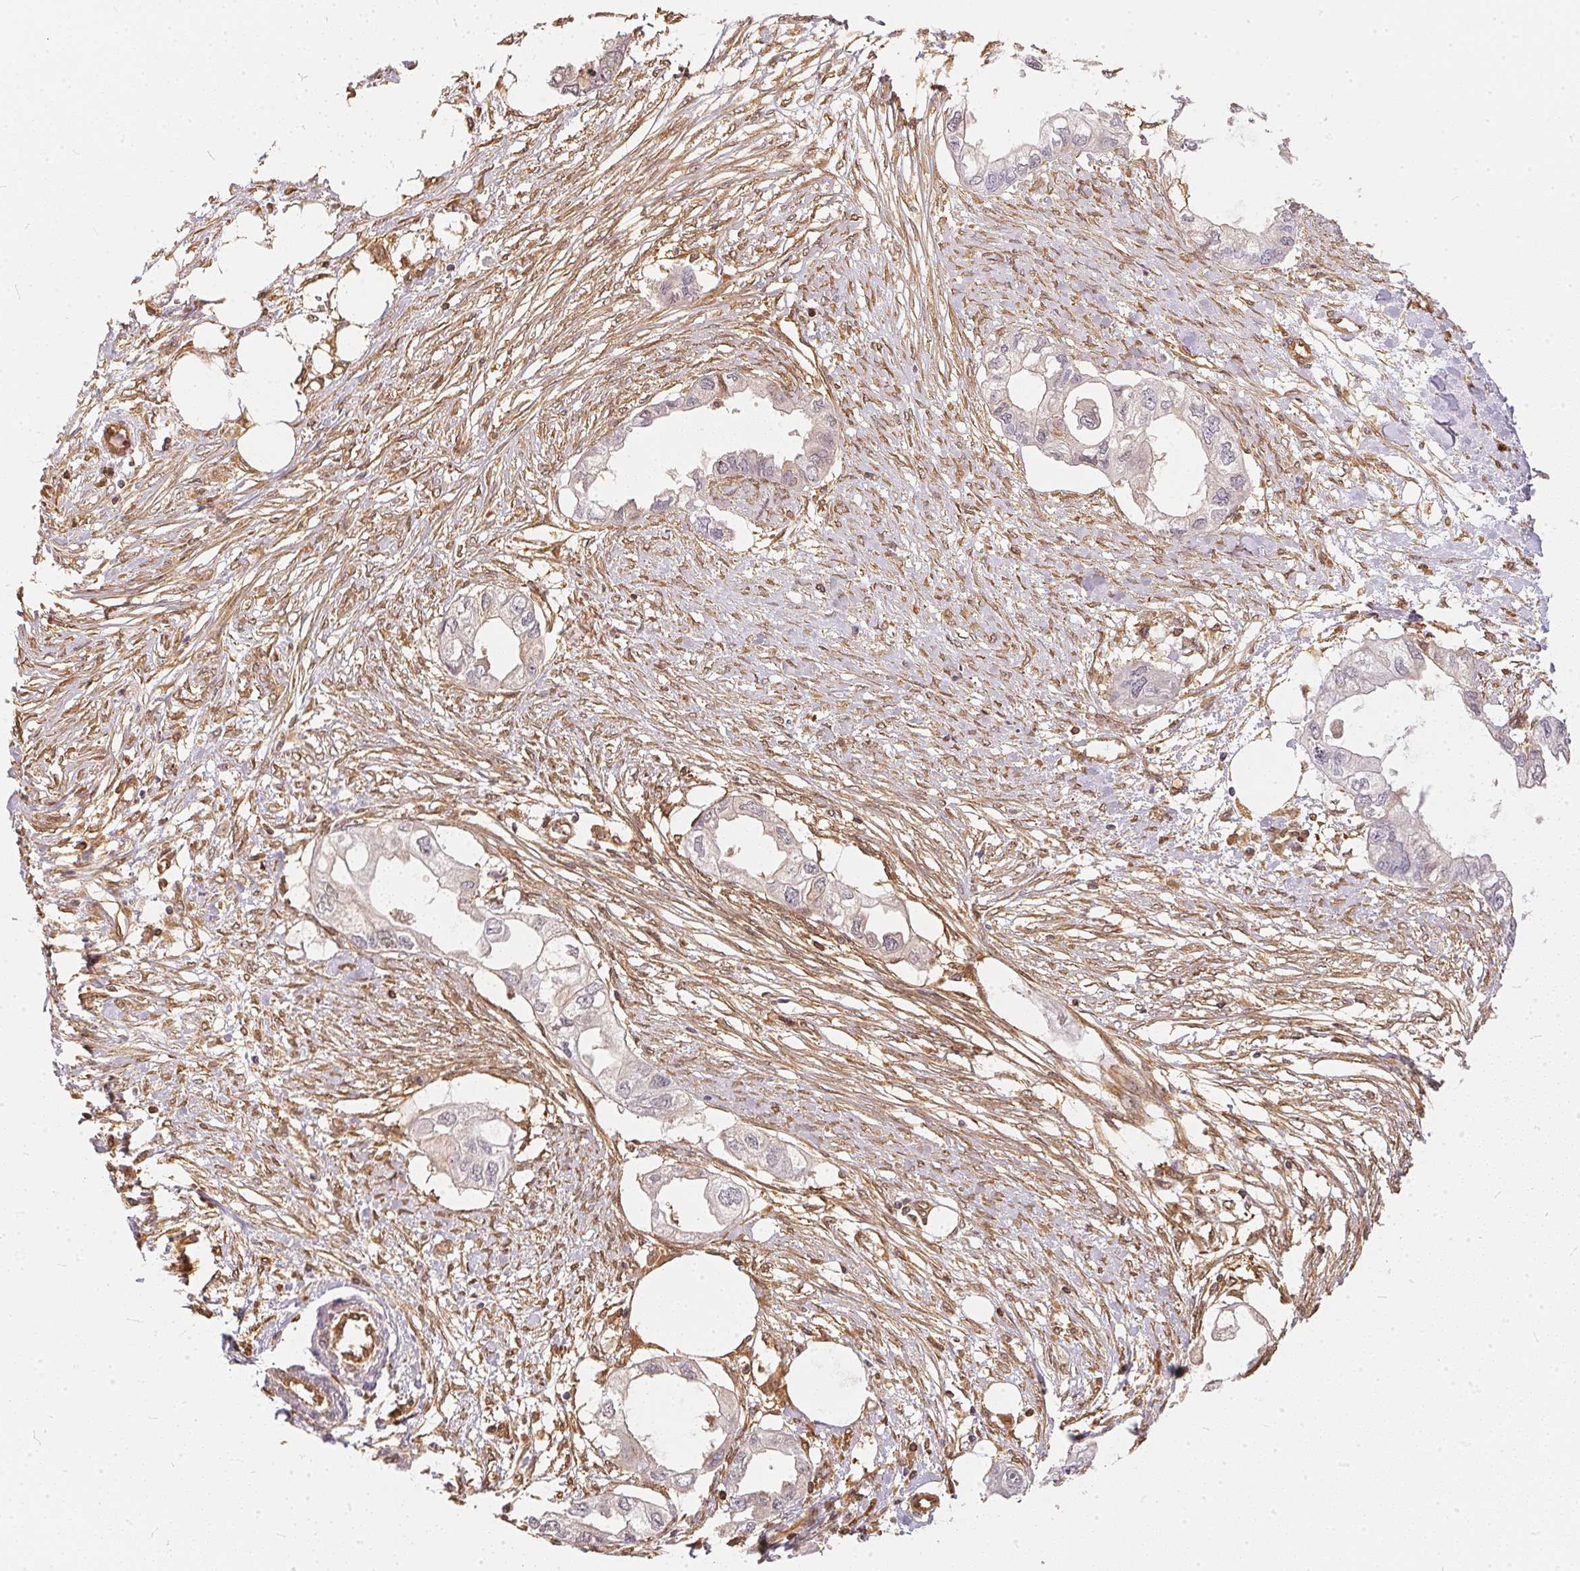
{"staining": {"intensity": "negative", "quantity": "none", "location": "none"}, "tissue": "endometrial cancer", "cell_type": "Tumor cells", "image_type": "cancer", "snomed": [{"axis": "morphology", "description": "Adenocarcinoma, NOS"}, {"axis": "morphology", "description": "Adenocarcinoma, metastatic, NOS"}, {"axis": "topography", "description": "Adipose tissue"}, {"axis": "topography", "description": "Endometrium"}], "caption": "This is a histopathology image of immunohistochemistry (IHC) staining of endometrial cancer (adenocarcinoma), which shows no positivity in tumor cells. The staining was performed using DAB (3,3'-diaminobenzidine) to visualize the protein expression in brown, while the nuclei were stained in blue with hematoxylin (Magnification: 20x).", "gene": "BLMH", "patient": {"sex": "female", "age": 67}}